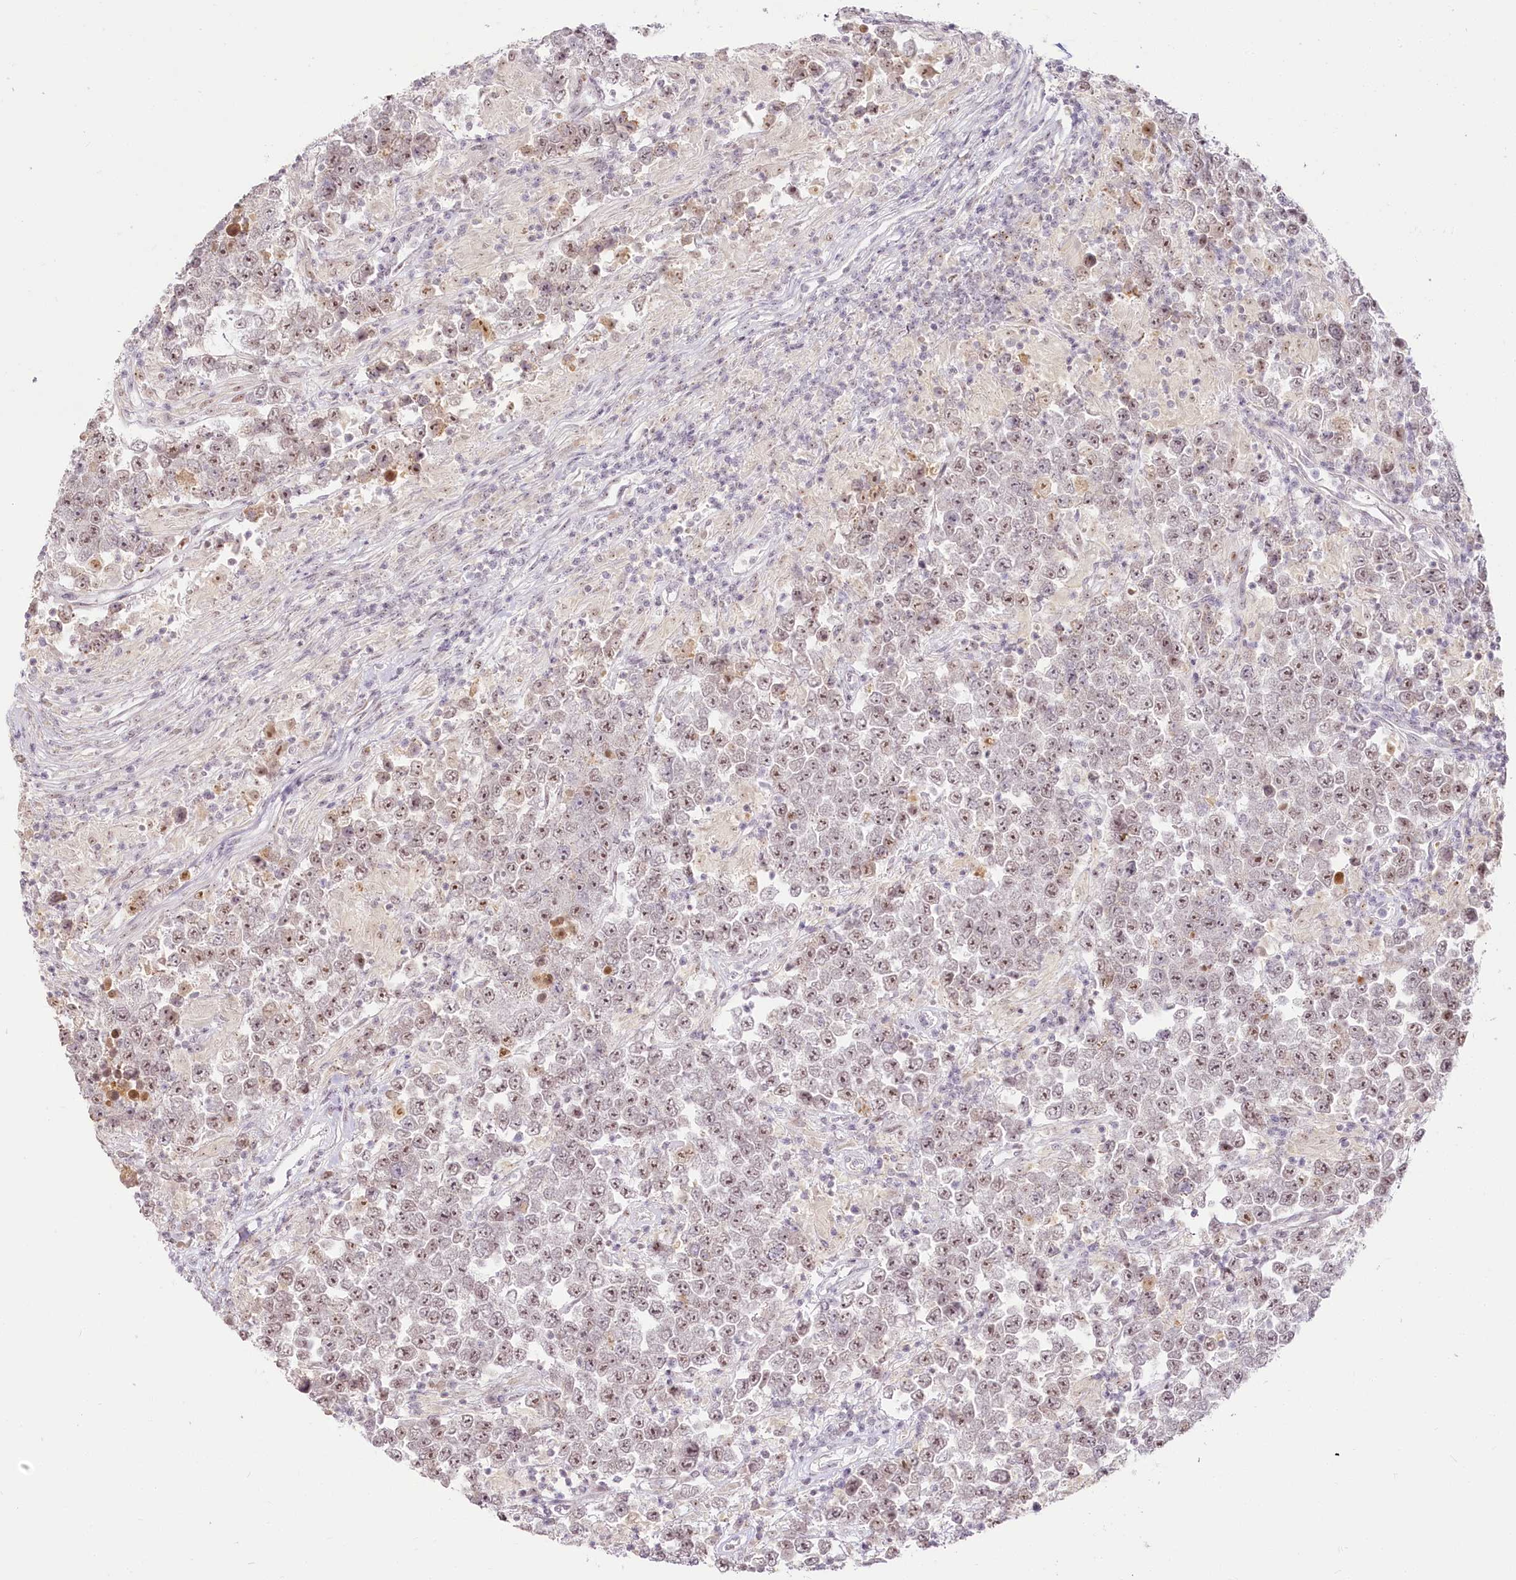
{"staining": {"intensity": "weak", "quantity": ">75%", "location": "nuclear"}, "tissue": "testis cancer", "cell_type": "Tumor cells", "image_type": "cancer", "snomed": [{"axis": "morphology", "description": "Normal tissue, NOS"}, {"axis": "morphology", "description": "Urothelial carcinoma, High grade"}, {"axis": "morphology", "description": "Seminoma, NOS"}, {"axis": "morphology", "description": "Carcinoma, Embryonal, NOS"}, {"axis": "topography", "description": "Urinary bladder"}, {"axis": "topography", "description": "Testis"}], "caption": "This micrograph exhibits testis cancer stained with immunohistochemistry (IHC) to label a protein in brown. The nuclear of tumor cells show weak positivity for the protein. Nuclei are counter-stained blue.", "gene": "EXOSC7", "patient": {"sex": "male", "age": 41}}